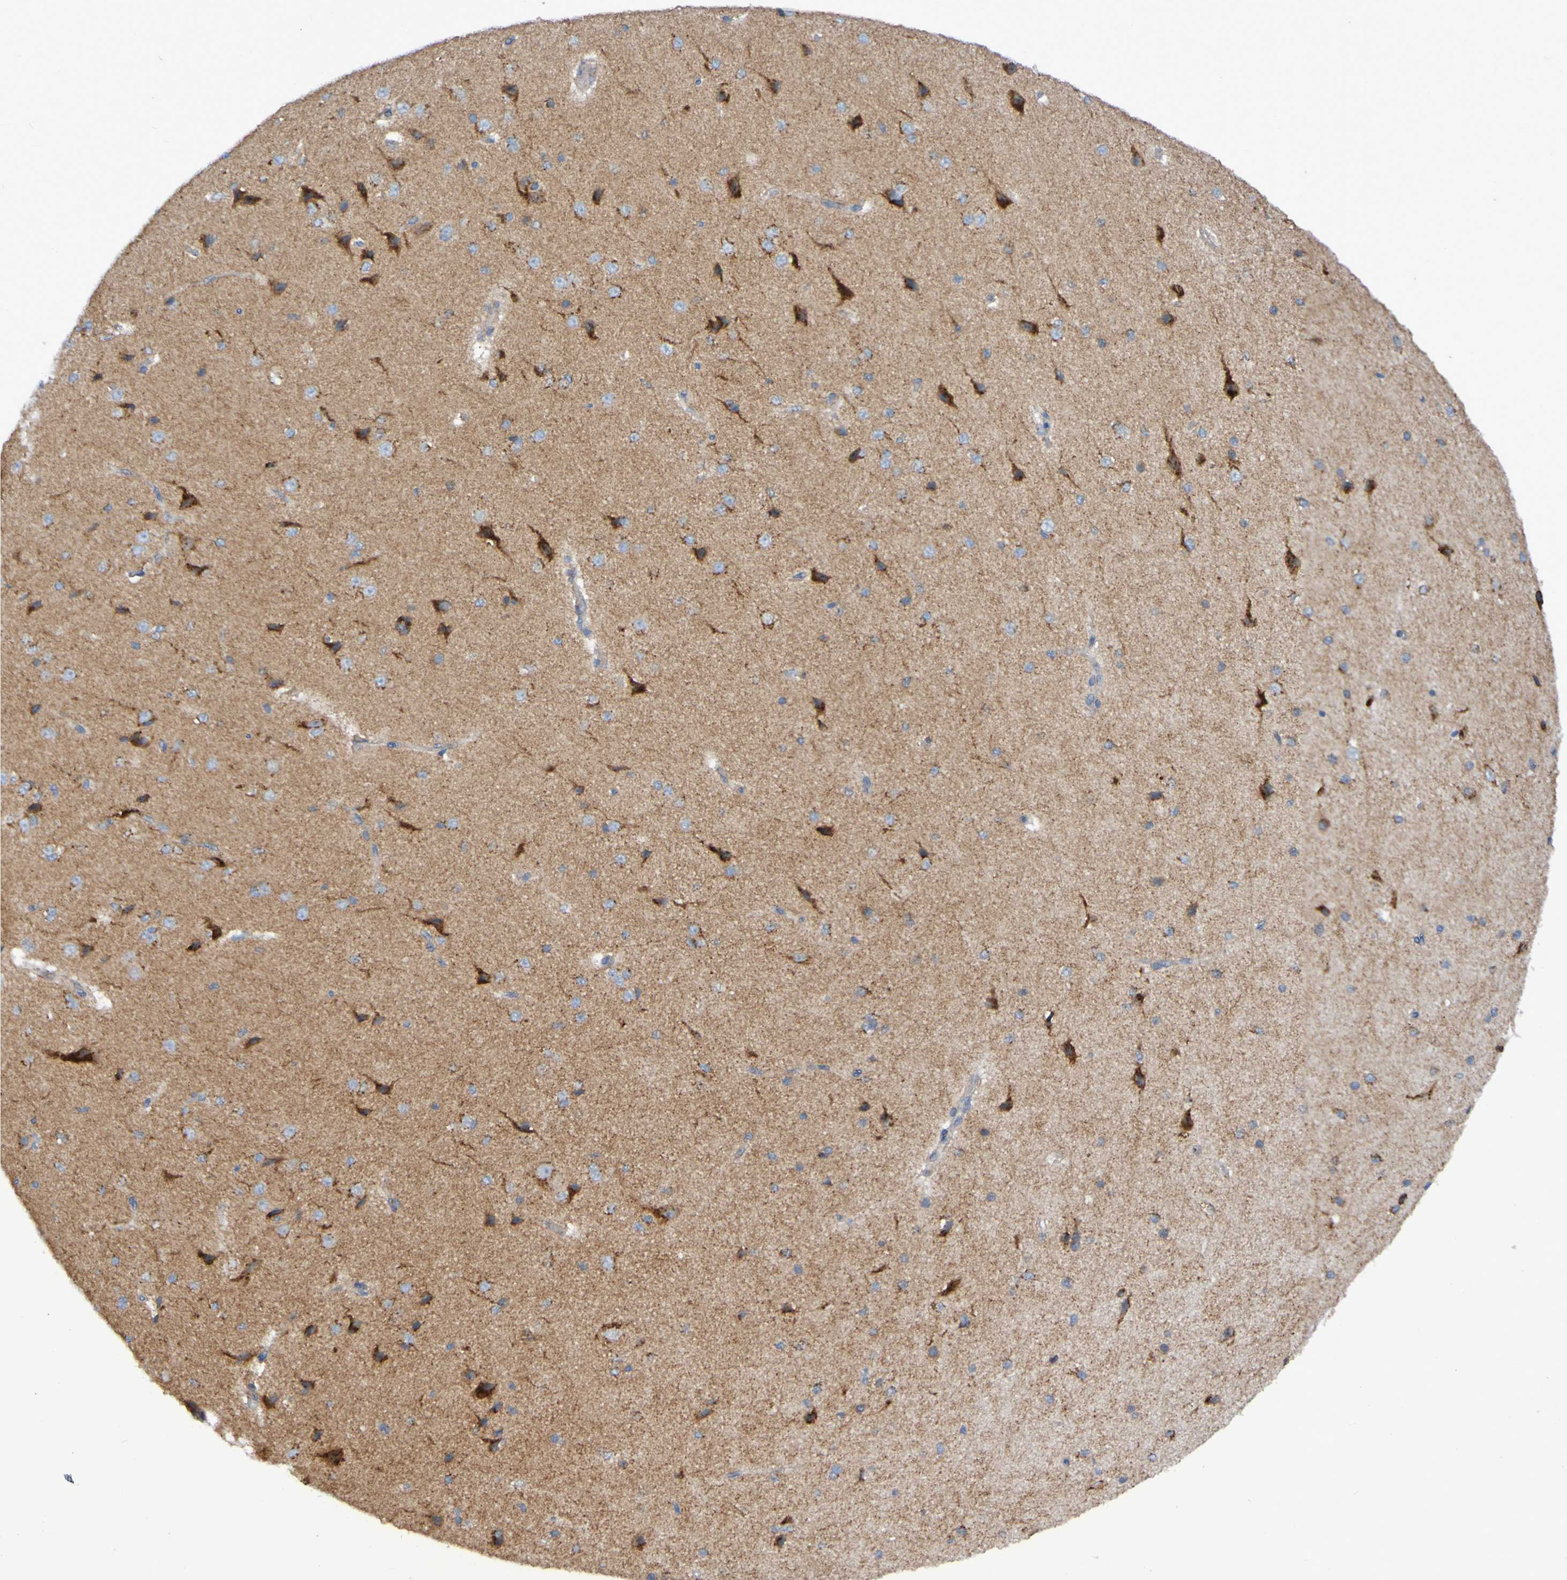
{"staining": {"intensity": "negative", "quantity": "none", "location": "none"}, "tissue": "cerebral cortex", "cell_type": "Endothelial cells", "image_type": "normal", "snomed": [{"axis": "morphology", "description": "Normal tissue, NOS"}, {"axis": "morphology", "description": "Developmental malformation"}, {"axis": "topography", "description": "Cerebral cortex"}], "caption": "The histopathology image exhibits no staining of endothelial cells in unremarkable cerebral cortex. Brightfield microscopy of immunohistochemistry (IHC) stained with DAB (brown) and hematoxylin (blue), captured at high magnification.", "gene": "LMBRD2", "patient": {"sex": "female", "age": 30}}